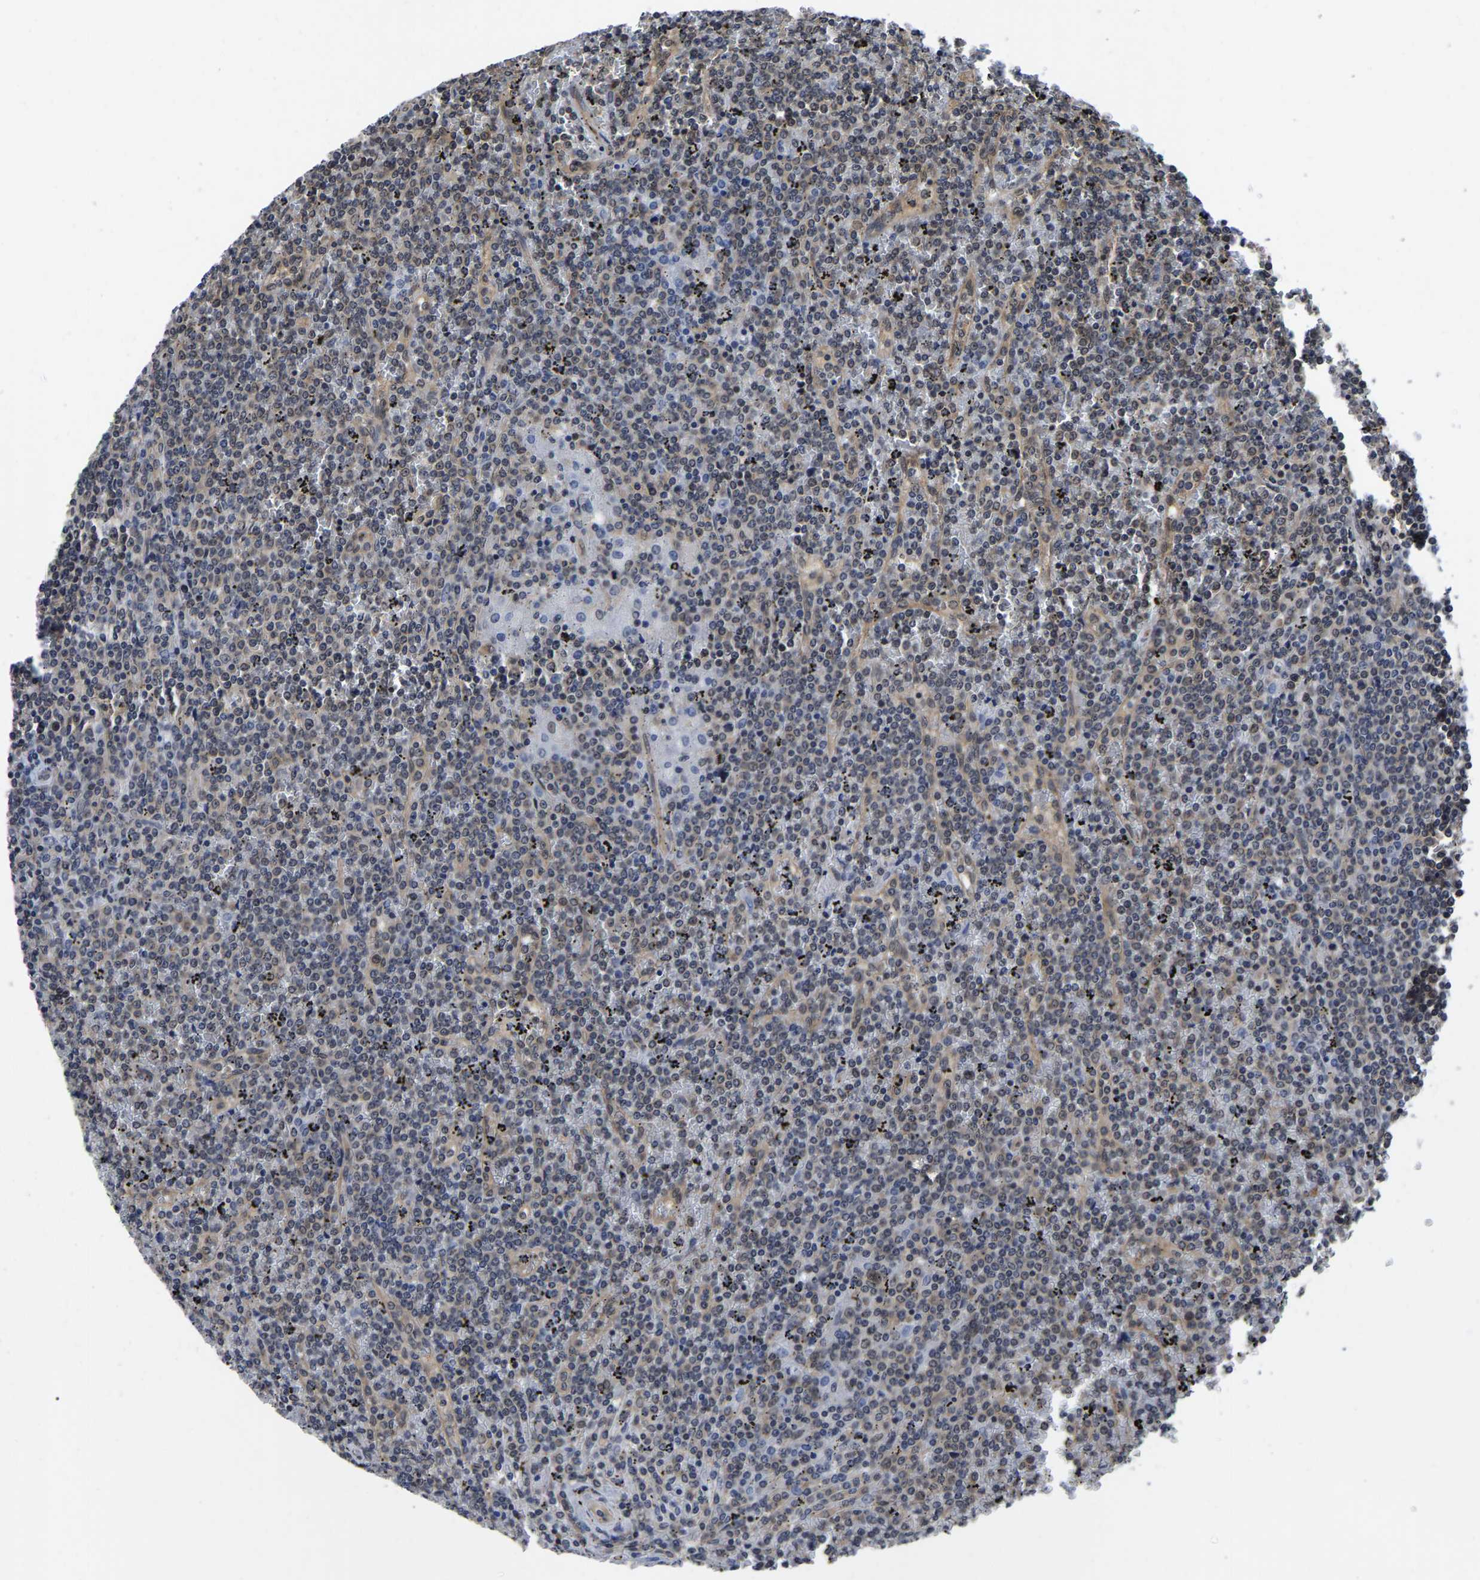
{"staining": {"intensity": "weak", "quantity": "<25%", "location": "nuclear"}, "tissue": "lymphoma", "cell_type": "Tumor cells", "image_type": "cancer", "snomed": [{"axis": "morphology", "description": "Malignant lymphoma, non-Hodgkin's type, Low grade"}, {"axis": "topography", "description": "Spleen"}], "caption": "Image shows no protein positivity in tumor cells of malignant lymphoma, non-Hodgkin's type (low-grade) tissue.", "gene": "MCOLN2", "patient": {"sex": "female", "age": 19}}